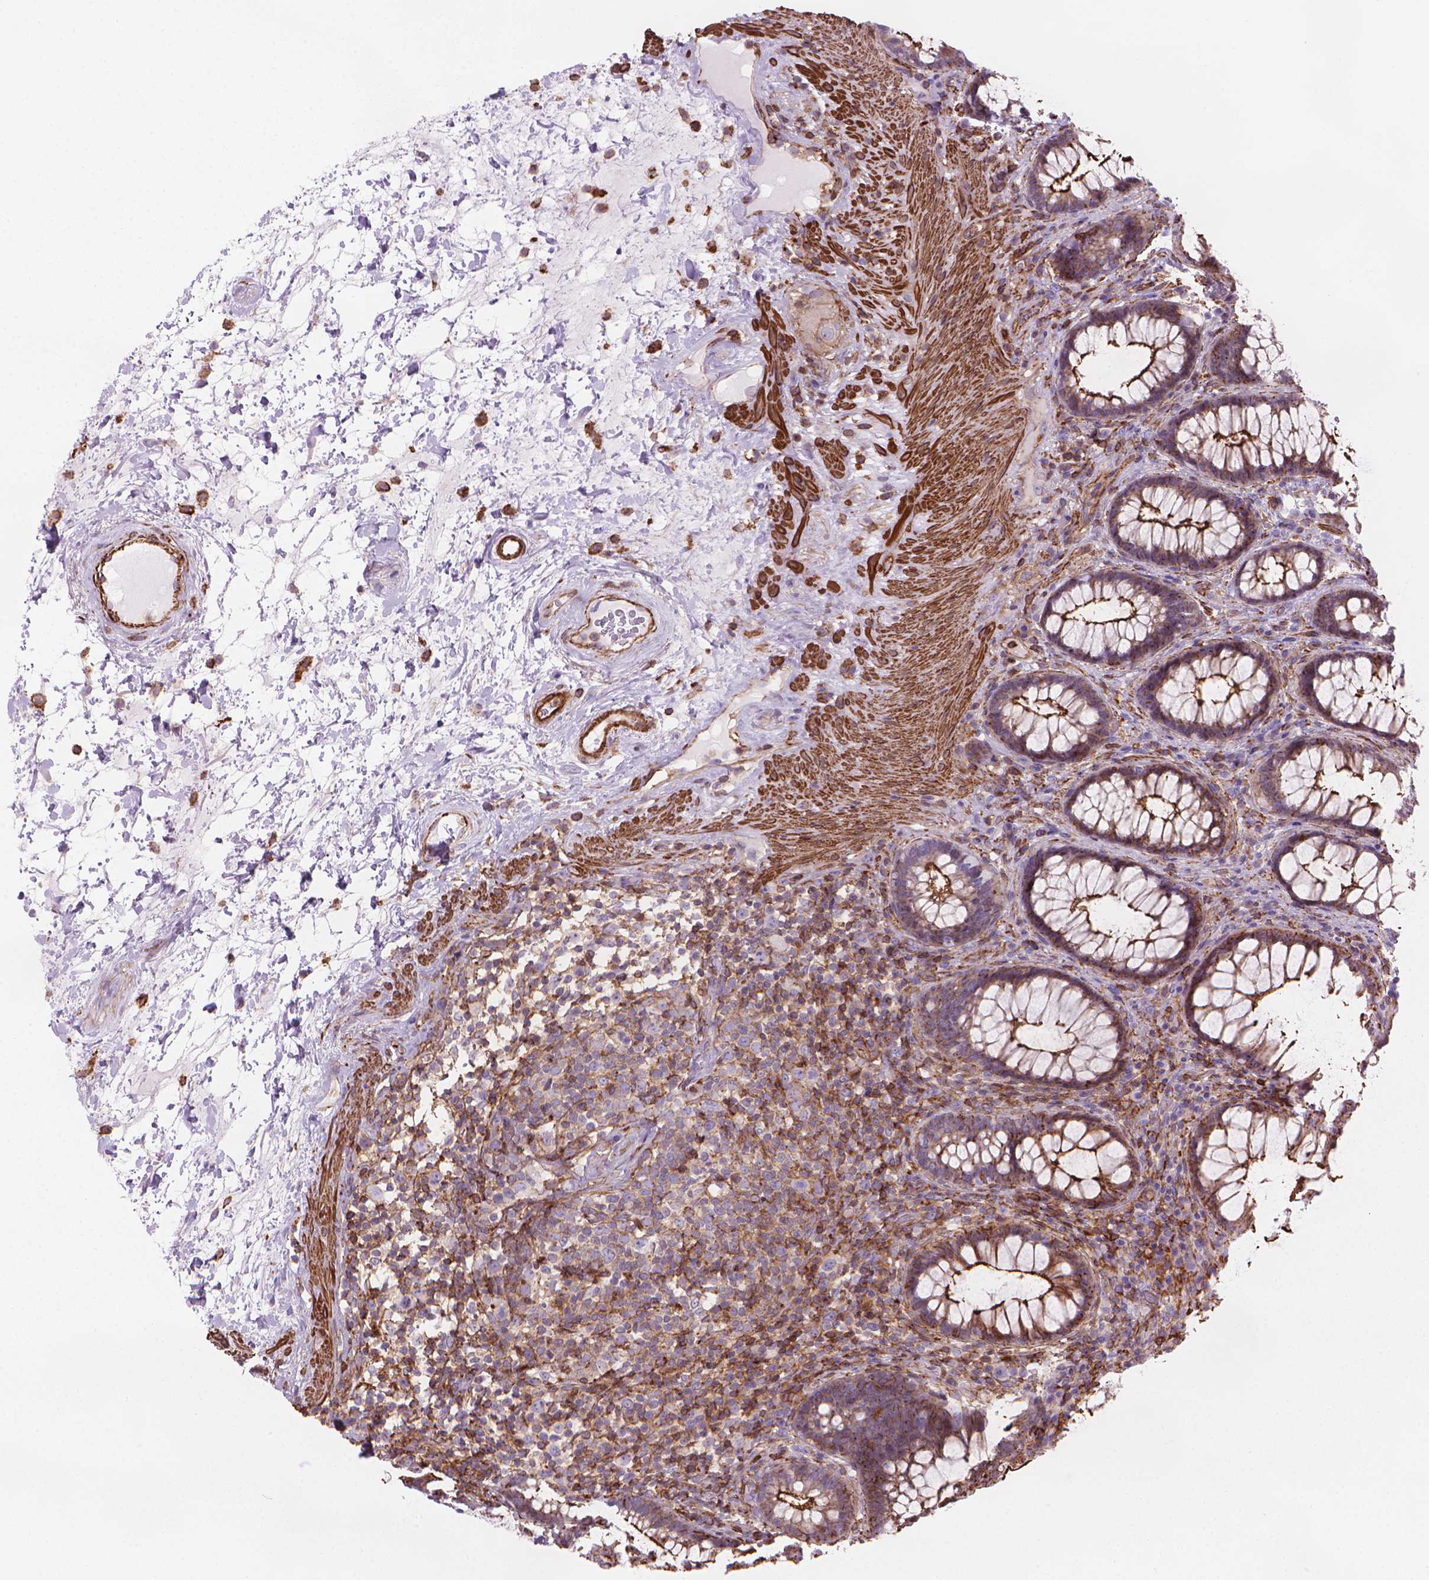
{"staining": {"intensity": "strong", "quantity": "25%-75%", "location": "cytoplasmic/membranous"}, "tissue": "rectum", "cell_type": "Glandular cells", "image_type": "normal", "snomed": [{"axis": "morphology", "description": "Normal tissue, NOS"}, {"axis": "topography", "description": "Rectum"}], "caption": "A photomicrograph of rectum stained for a protein demonstrates strong cytoplasmic/membranous brown staining in glandular cells. (DAB (3,3'-diaminobenzidine) IHC with brightfield microscopy, high magnification).", "gene": "PATJ", "patient": {"sex": "male", "age": 72}}